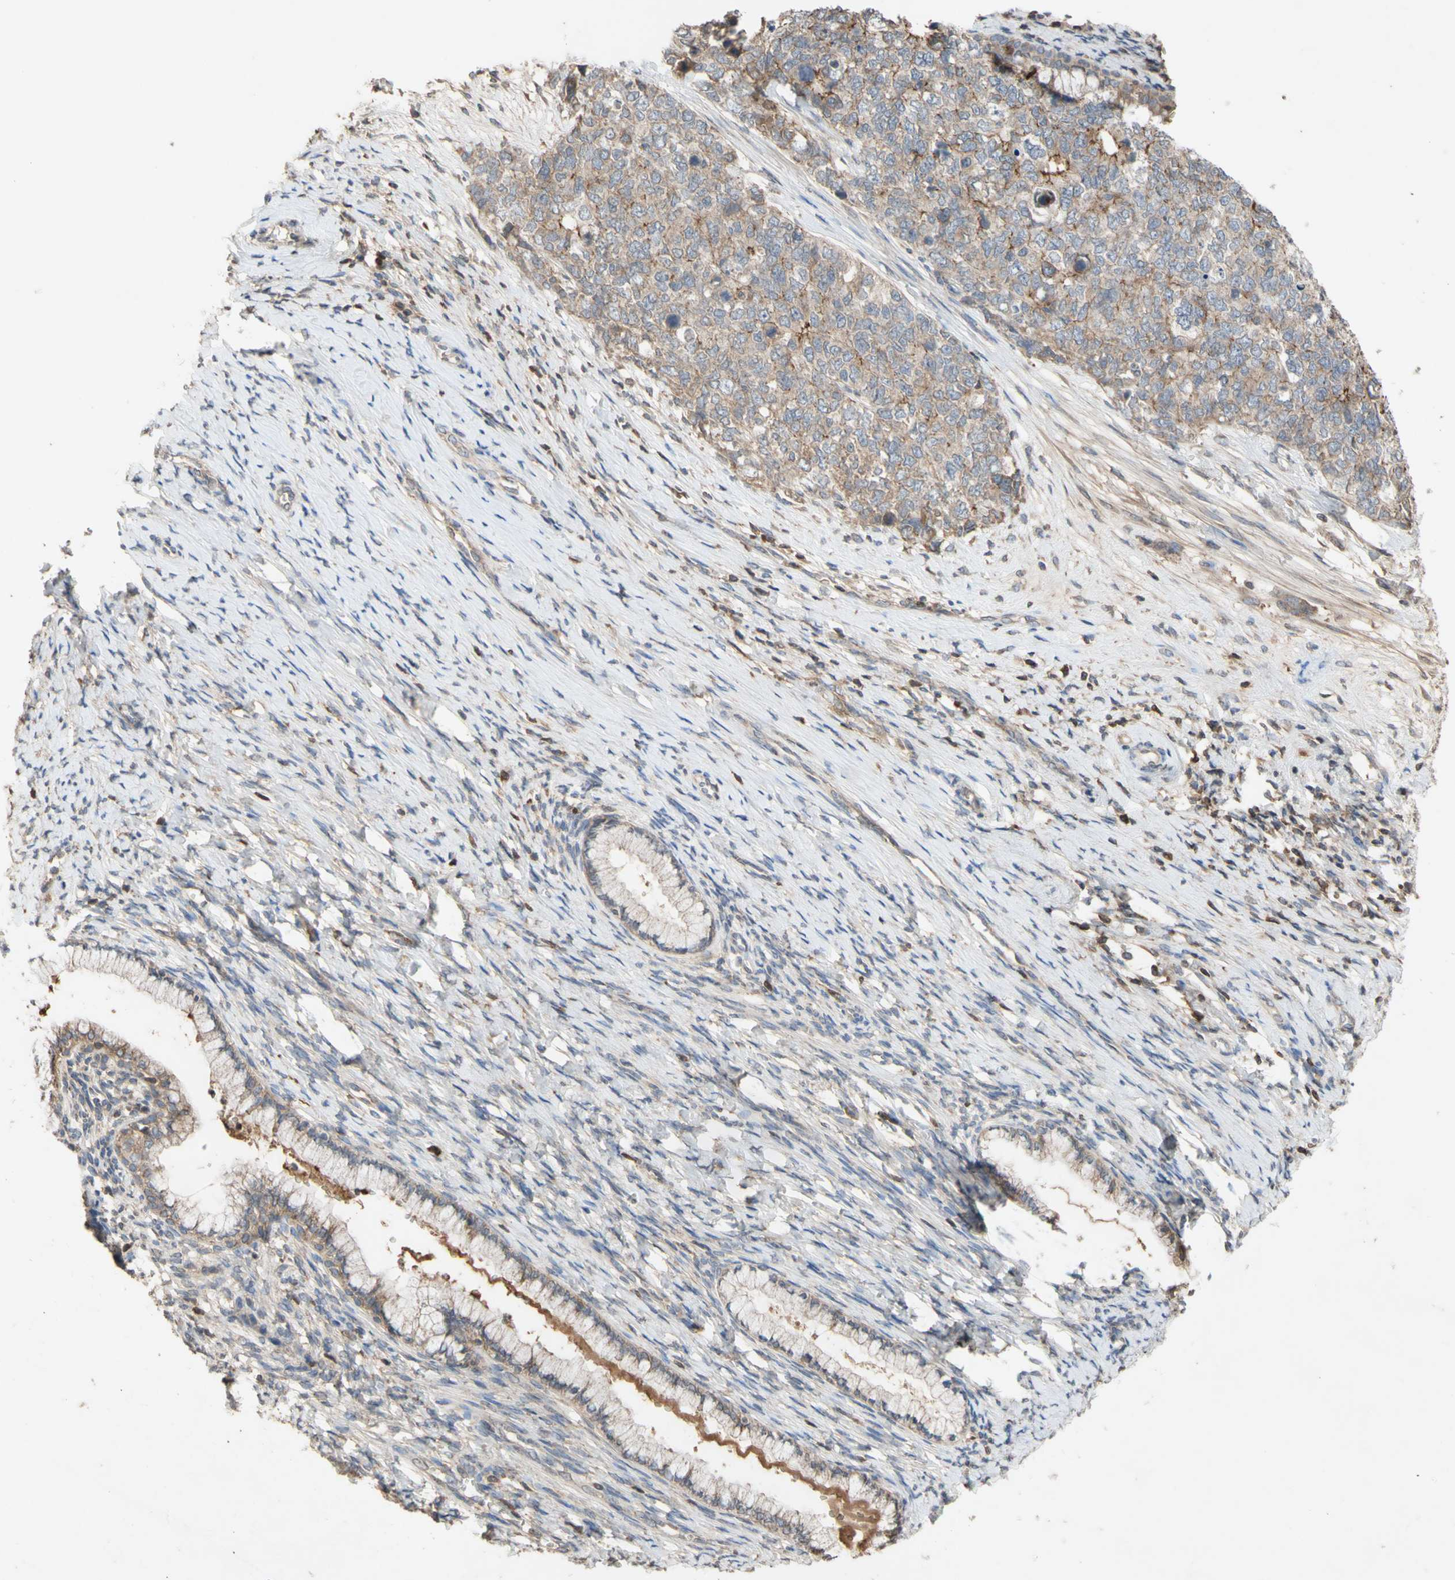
{"staining": {"intensity": "weak", "quantity": ">75%", "location": "cytoplasmic/membranous"}, "tissue": "cervical cancer", "cell_type": "Tumor cells", "image_type": "cancer", "snomed": [{"axis": "morphology", "description": "Squamous cell carcinoma, NOS"}, {"axis": "topography", "description": "Cervix"}], "caption": "Human cervical squamous cell carcinoma stained for a protein (brown) shows weak cytoplasmic/membranous positive positivity in approximately >75% of tumor cells.", "gene": "NECTIN3", "patient": {"sex": "female", "age": 63}}